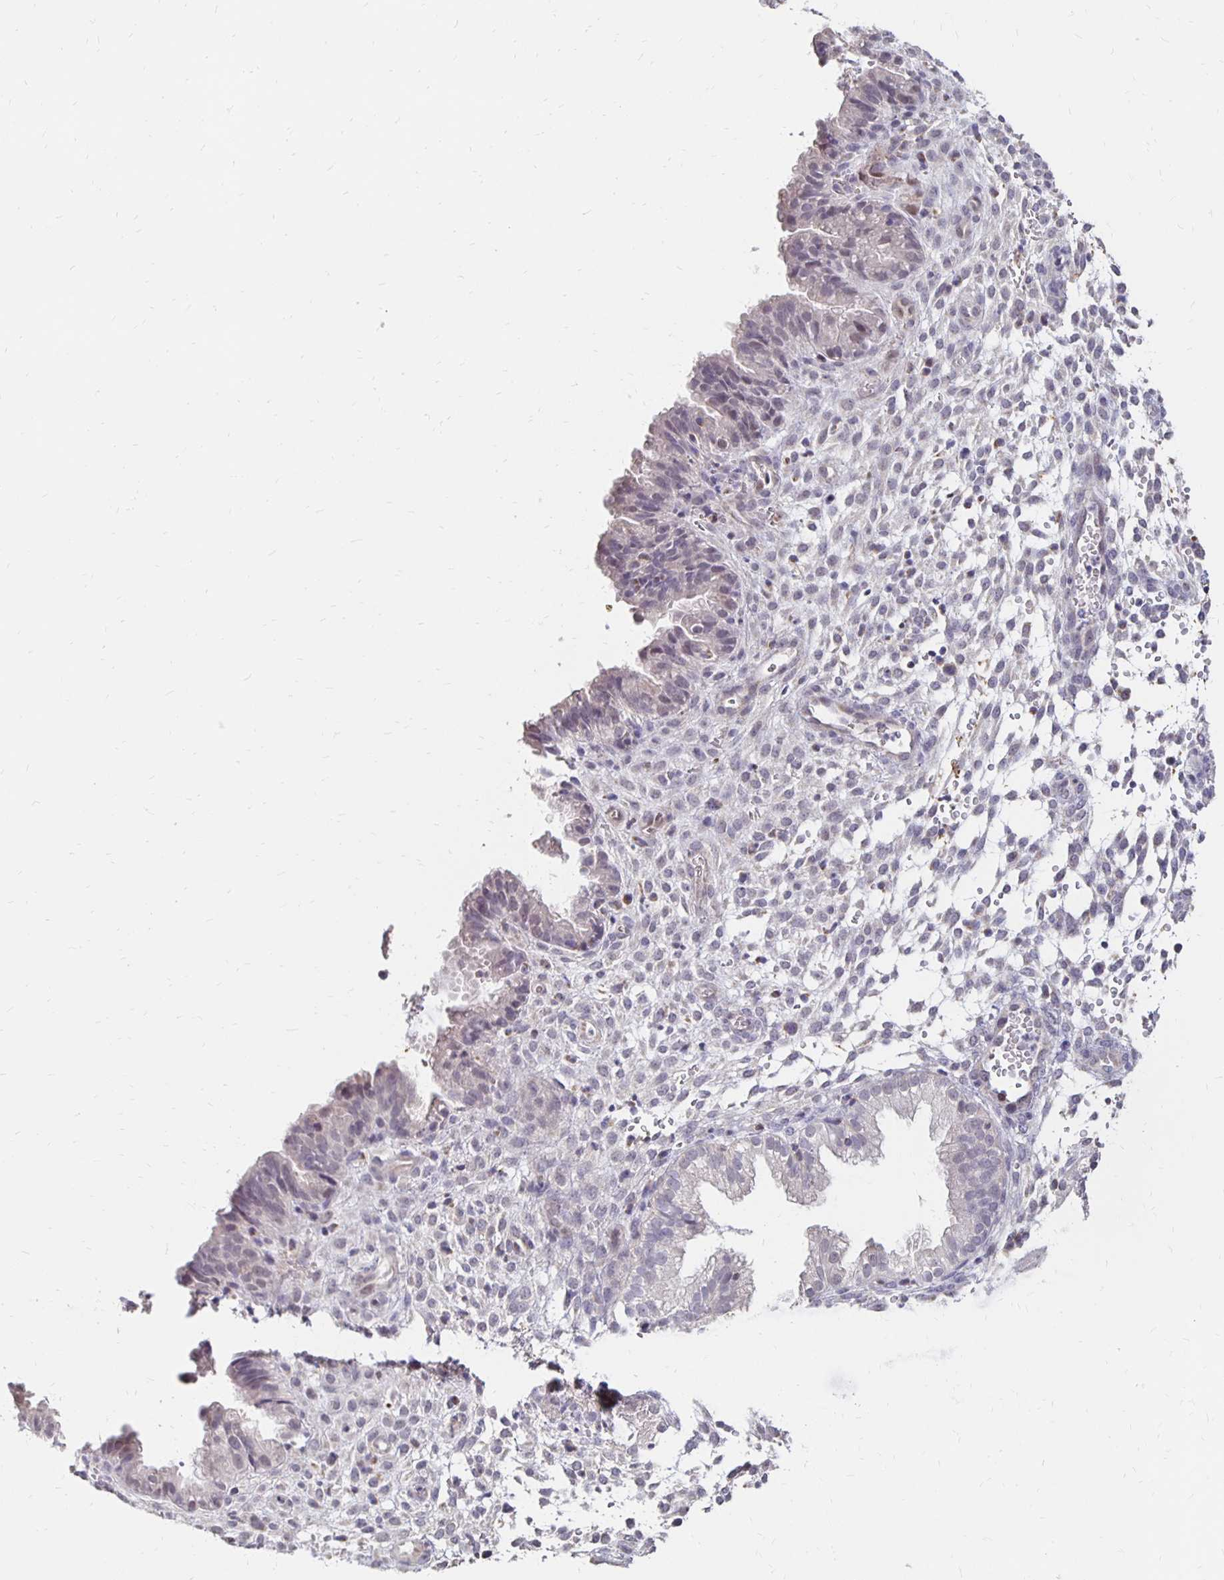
{"staining": {"intensity": "negative", "quantity": "none", "location": "none"}, "tissue": "endometrium", "cell_type": "Cells in endometrial stroma", "image_type": "normal", "snomed": [{"axis": "morphology", "description": "Normal tissue, NOS"}, {"axis": "topography", "description": "Endometrium"}], "caption": "There is no significant expression in cells in endometrial stroma of endometrium. Brightfield microscopy of immunohistochemistry (IHC) stained with DAB (brown) and hematoxylin (blue), captured at high magnification.", "gene": "ATOSB", "patient": {"sex": "female", "age": 33}}